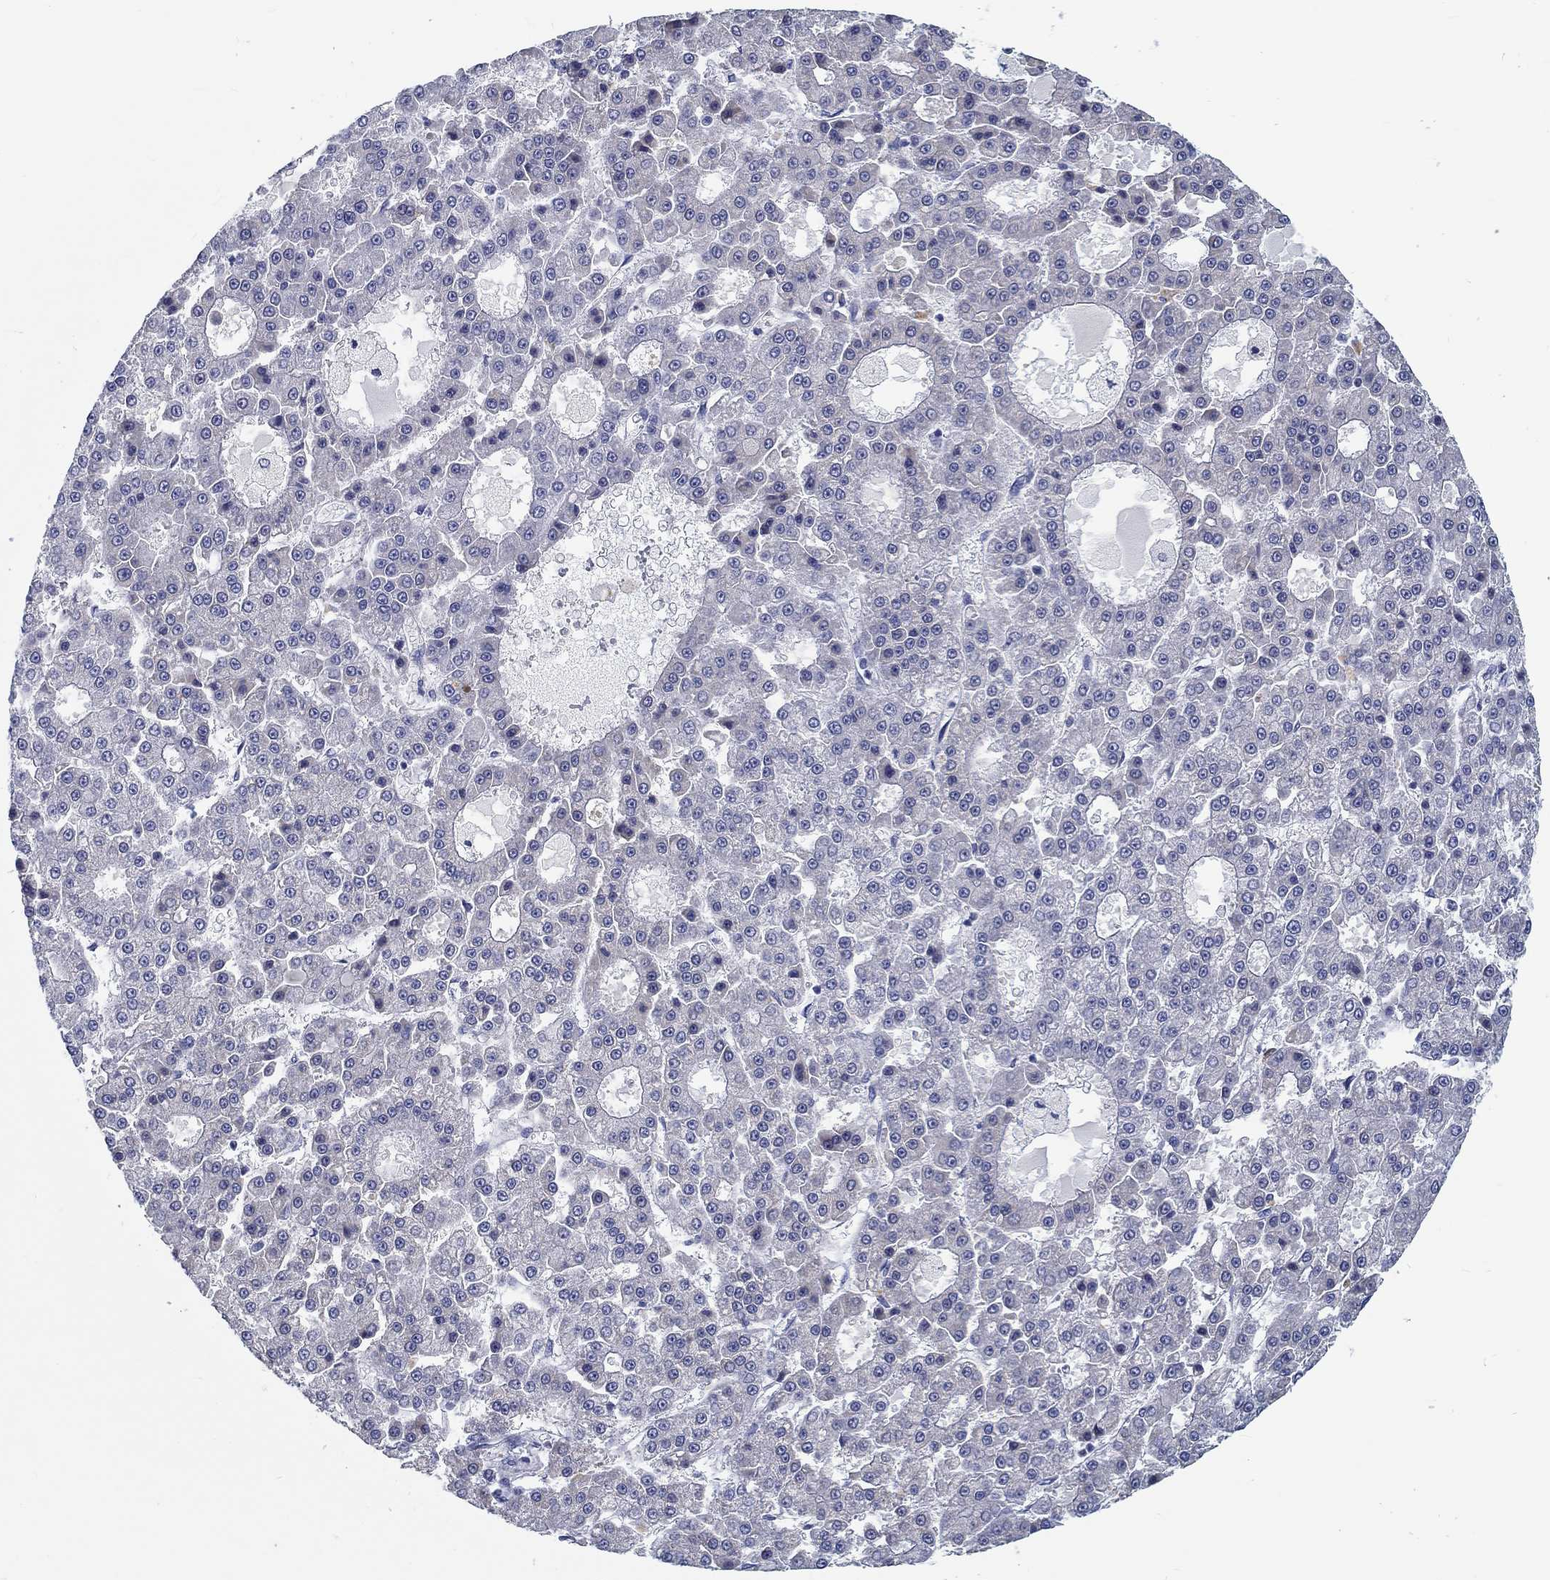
{"staining": {"intensity": "negative", "quantity": "none", "location": "none"}, "tissue": "liver cancer", "cell_type": "Tumor cells", "image_type": "cancer", "snomed": [{"axis": "morphology", "description": "Carcinoma, Hepatocellular, NOS"}, {"axis": "topography", "description": "Liver"}], "caption": "Liver cancer stained for a protein using immunohistochemistry (IHC) reveals no expression tumor cells.", "gene": "MYBPC1", "patient": {"sex": "male", "age": 70}}